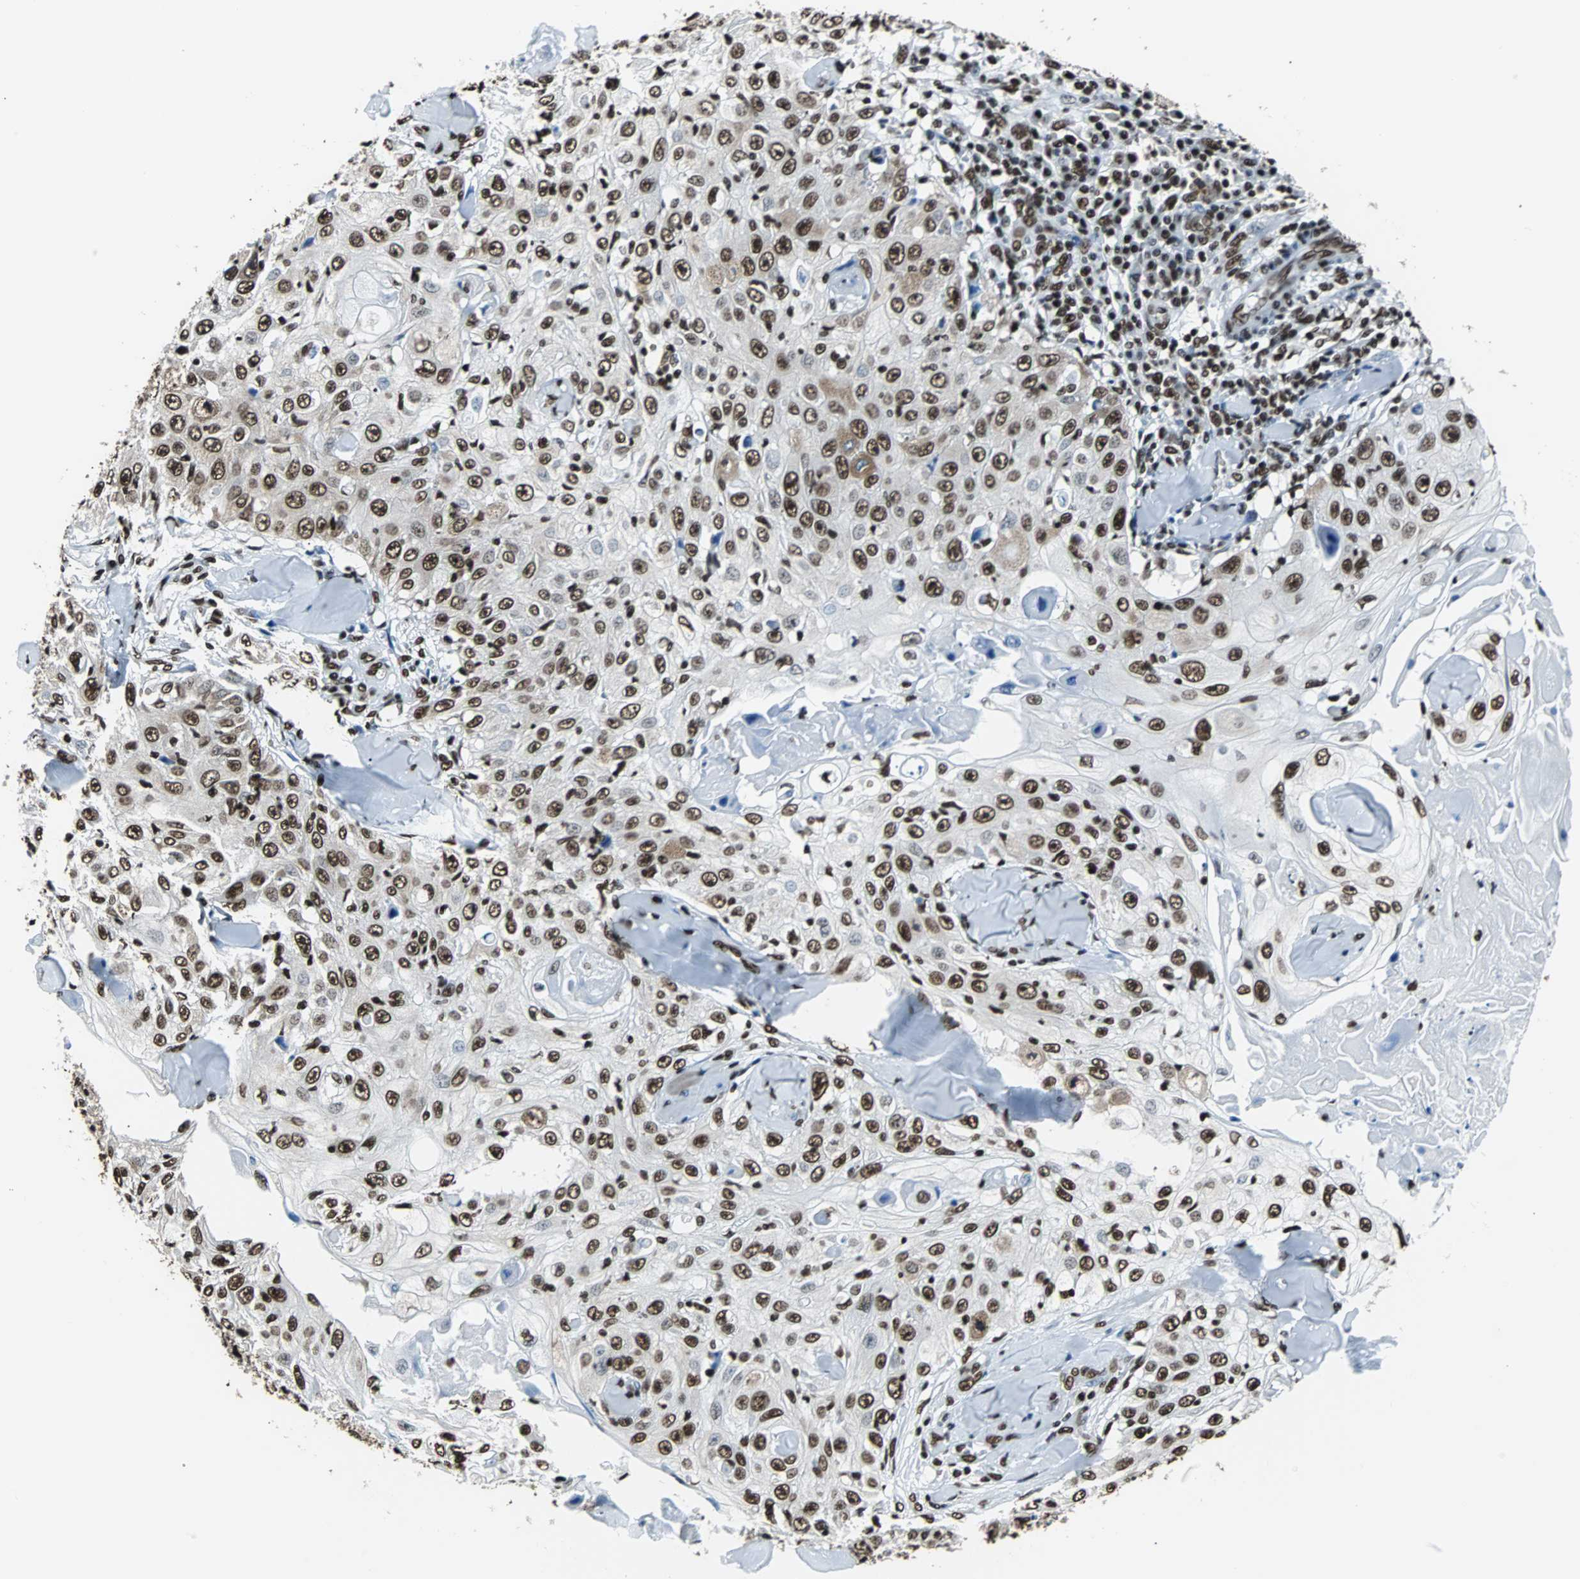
{"staining": {"intensity": "strong", "quantity": ">75%", "location": "nuclear"}, "tissue": "skin cancer", "cell_type": "Tumor cells", "image_type": "cancer", "snomed": [{"axis": "morphology", "description": "Squamous cell carcinoma, NOS"}, {"axis": "topography", "description": "Skin"}], "caption": "Immunohistochemical staining of human squamous cell carcinoma (skin) shows high levels of strong nuclear expression in approximately >75% of tumor cells. Using DAB (brown) and hematoxylin (blue) stains, captured at high magnification using brightfield microscopy.", "gene": "FUBP1", "patient": {"sex": "male", "age": 86}}